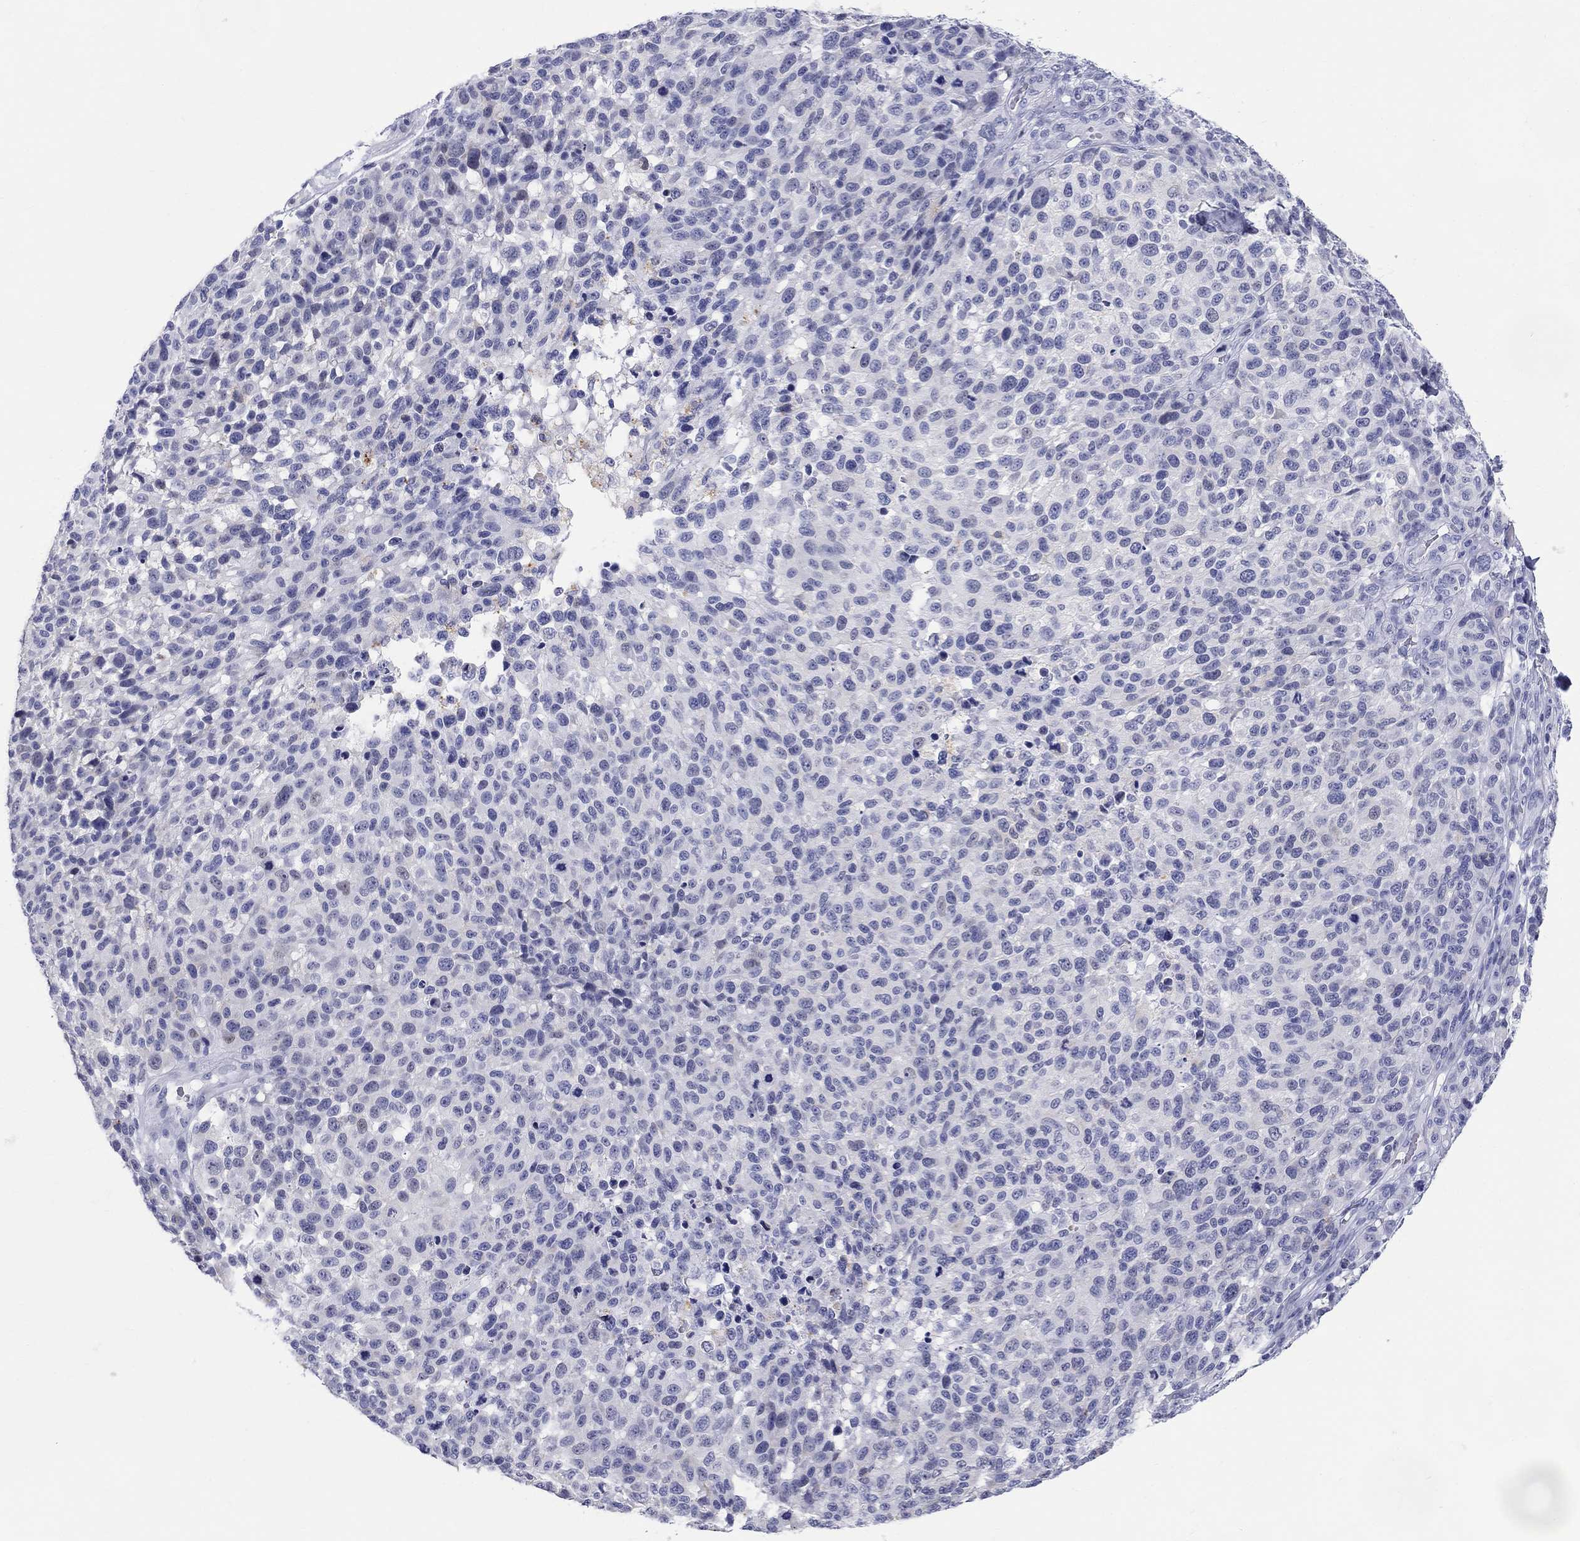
{"staining": {"intensity": "negative", "quantity": "none", "location": "none"}, "tissue": "melanoma", "cell_type": "Tumor cells", "image_type": "cancer", "snomed": [{"axis": "morphology", "description": "Malignant melanoma, NOS"}, {"axis": "topography", "description": "Skin"}], "caption": "Tumor cells show no significant staining in melanoma.", "gene": "LAMP5", "patient": {"sex": "female", "age": 95}}